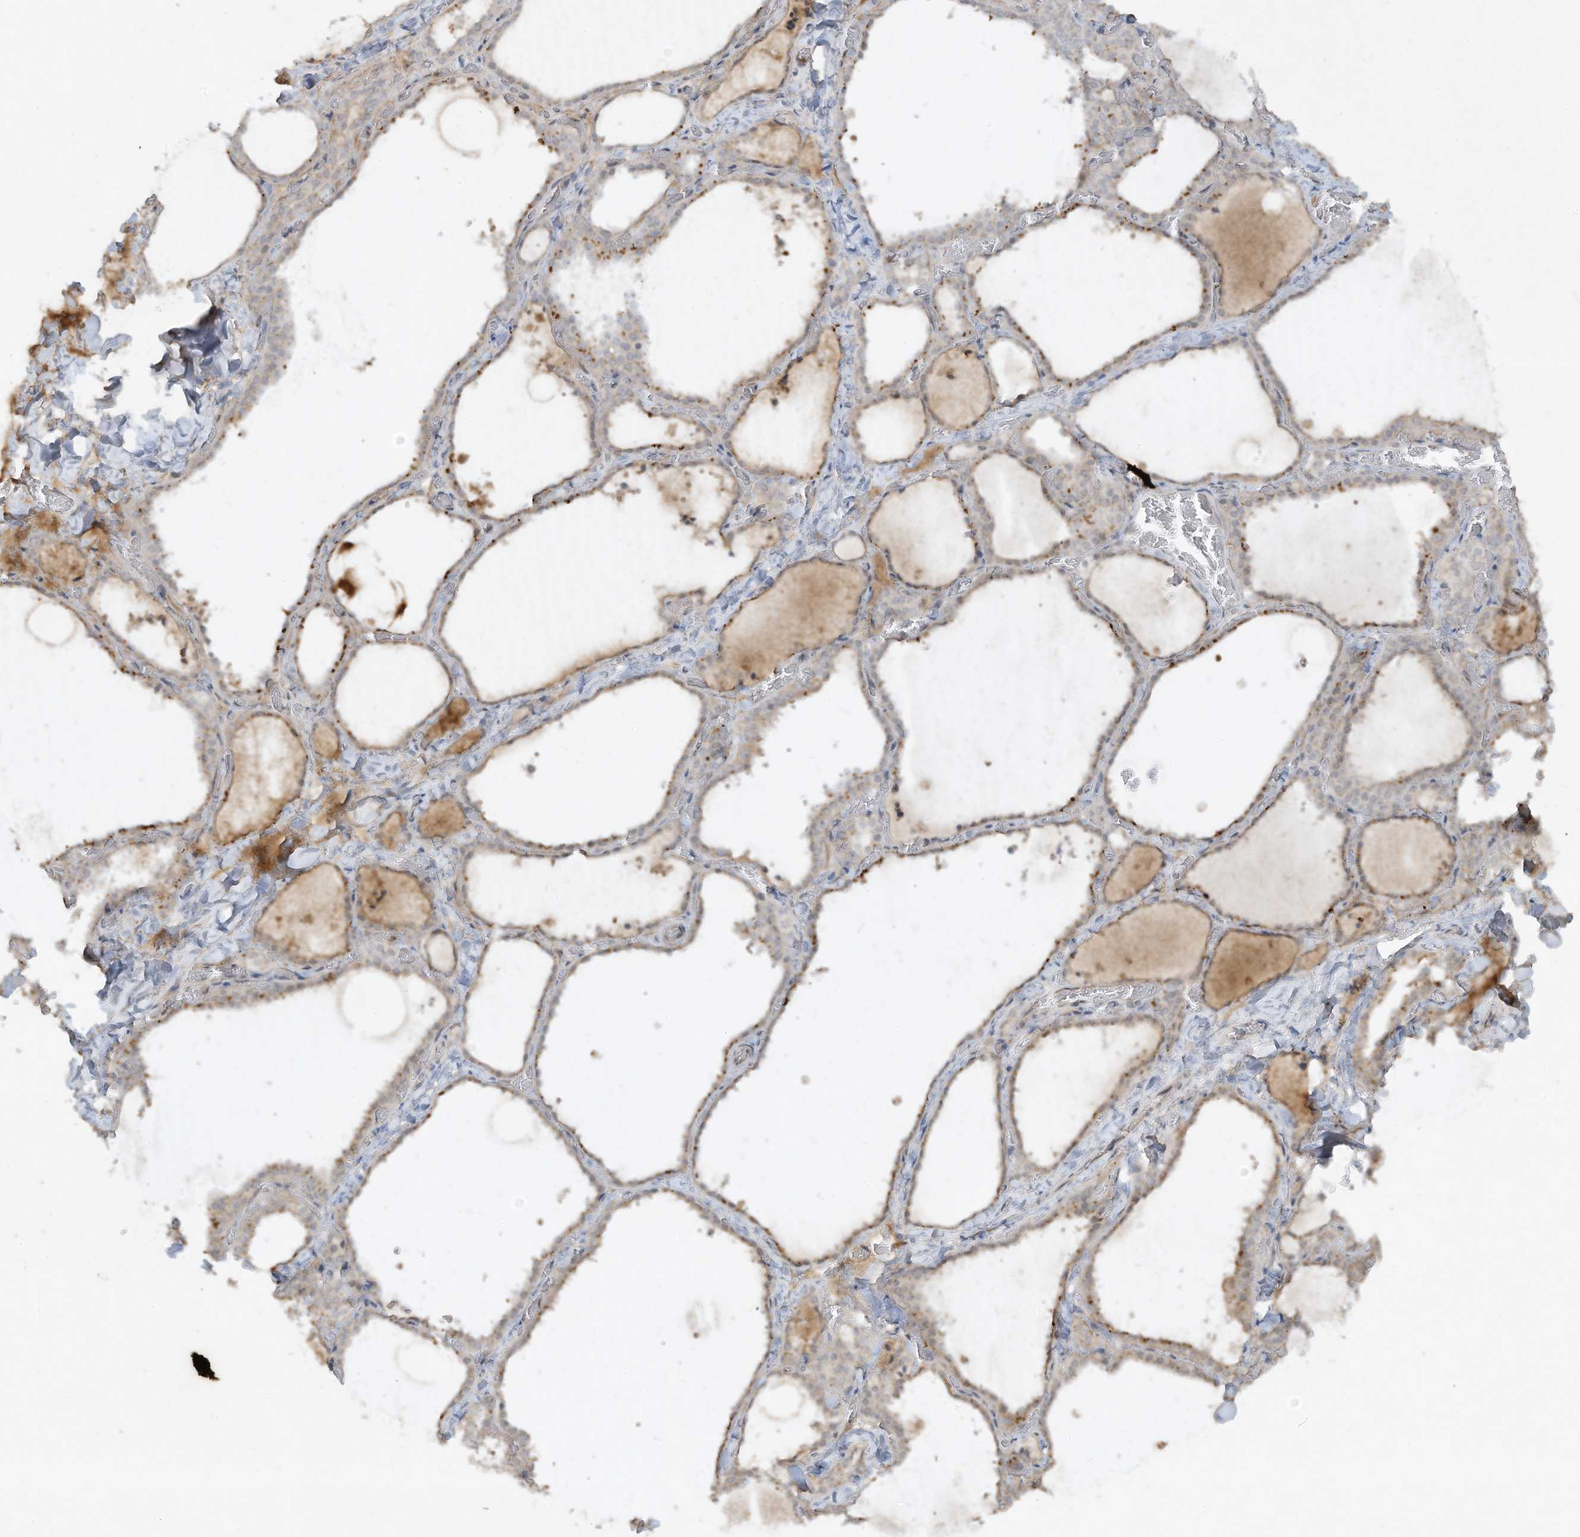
{"staining": {"intensity": "weak", "quantity": "25%-75%", "location": "cytoplasmic/membranous"}, "tissue": "thyroid gland", "cell_type": "Glandular cells", "image_type": "normal", "snomed": [{"axis": "morphology", "description": "Normal tissue, NOS"}, {"axis": "topography", "description": "Thyroid gland"}], "caption": "High-magnification brightfield microscopy of unremarkable thyroid gland stained with DAB (brown) and counterstained with hematoxylin (blue). glandular cells exhibit weak cytoplasmic/membranous positivity is appreciated in approximately25%-75% of cells. (brown staining indicates protein expression, while blue staining denotes nuclei).", "gene": "FETUB", "patient": {"sex": "female", "age": 22}}